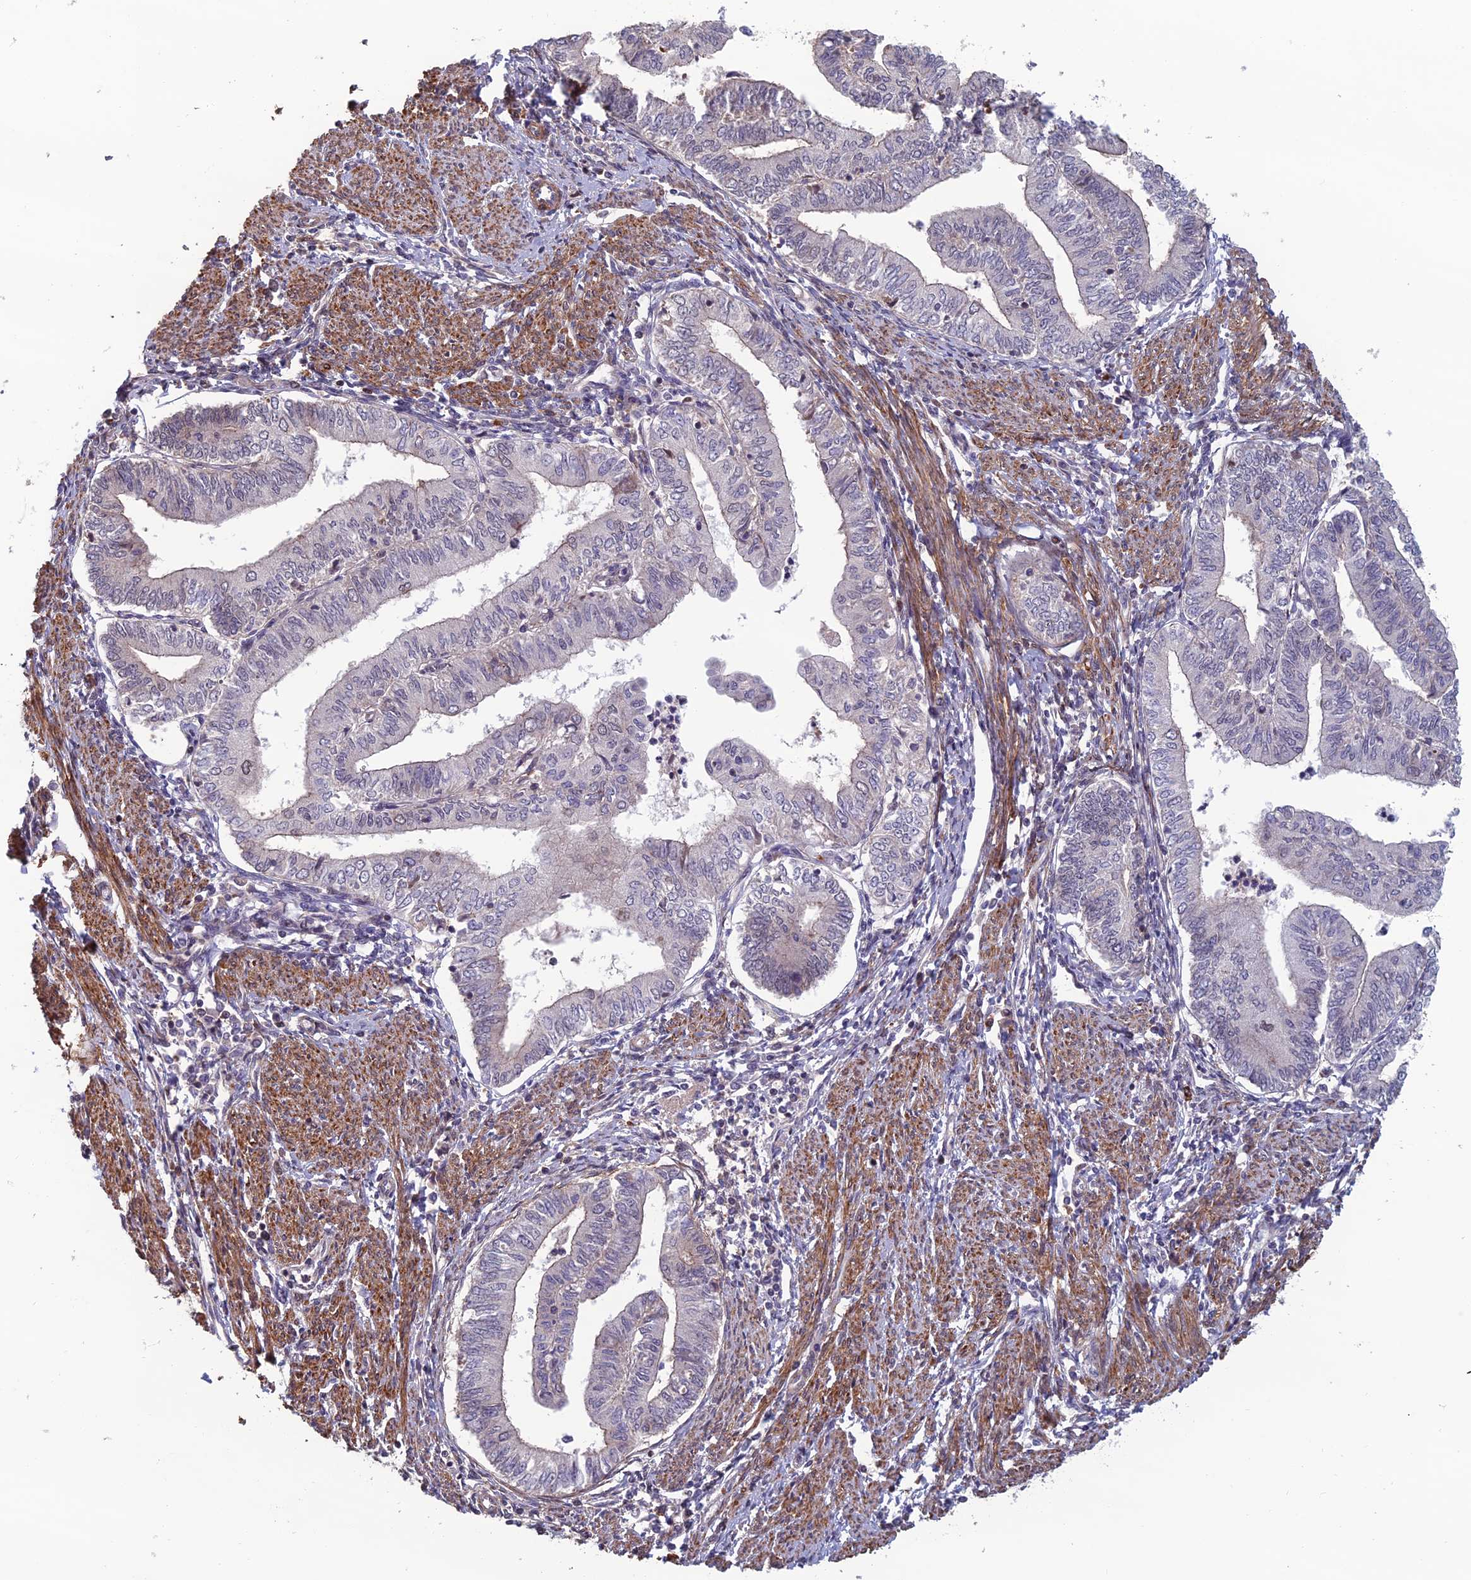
{"staining": {"intensity": "negative", "quantity": "none", "location": "none"}, "tissue": "endometrial cancer", "cell_type": "Tumor cells", "image_type": "cancer", "snomed": [{"axis": "morphology", "description": "Adenocarcinoma, NOS"}, {"axis": "topography", "description": "Endometrium"}], "caption": "Immunohistochemistry (IHC) of endometrial cancer (adenocarcinoma) exhibits no staining in tumor cells.", "gene": "CCDC183", "patient": {"sex": "female", "age": 66}}